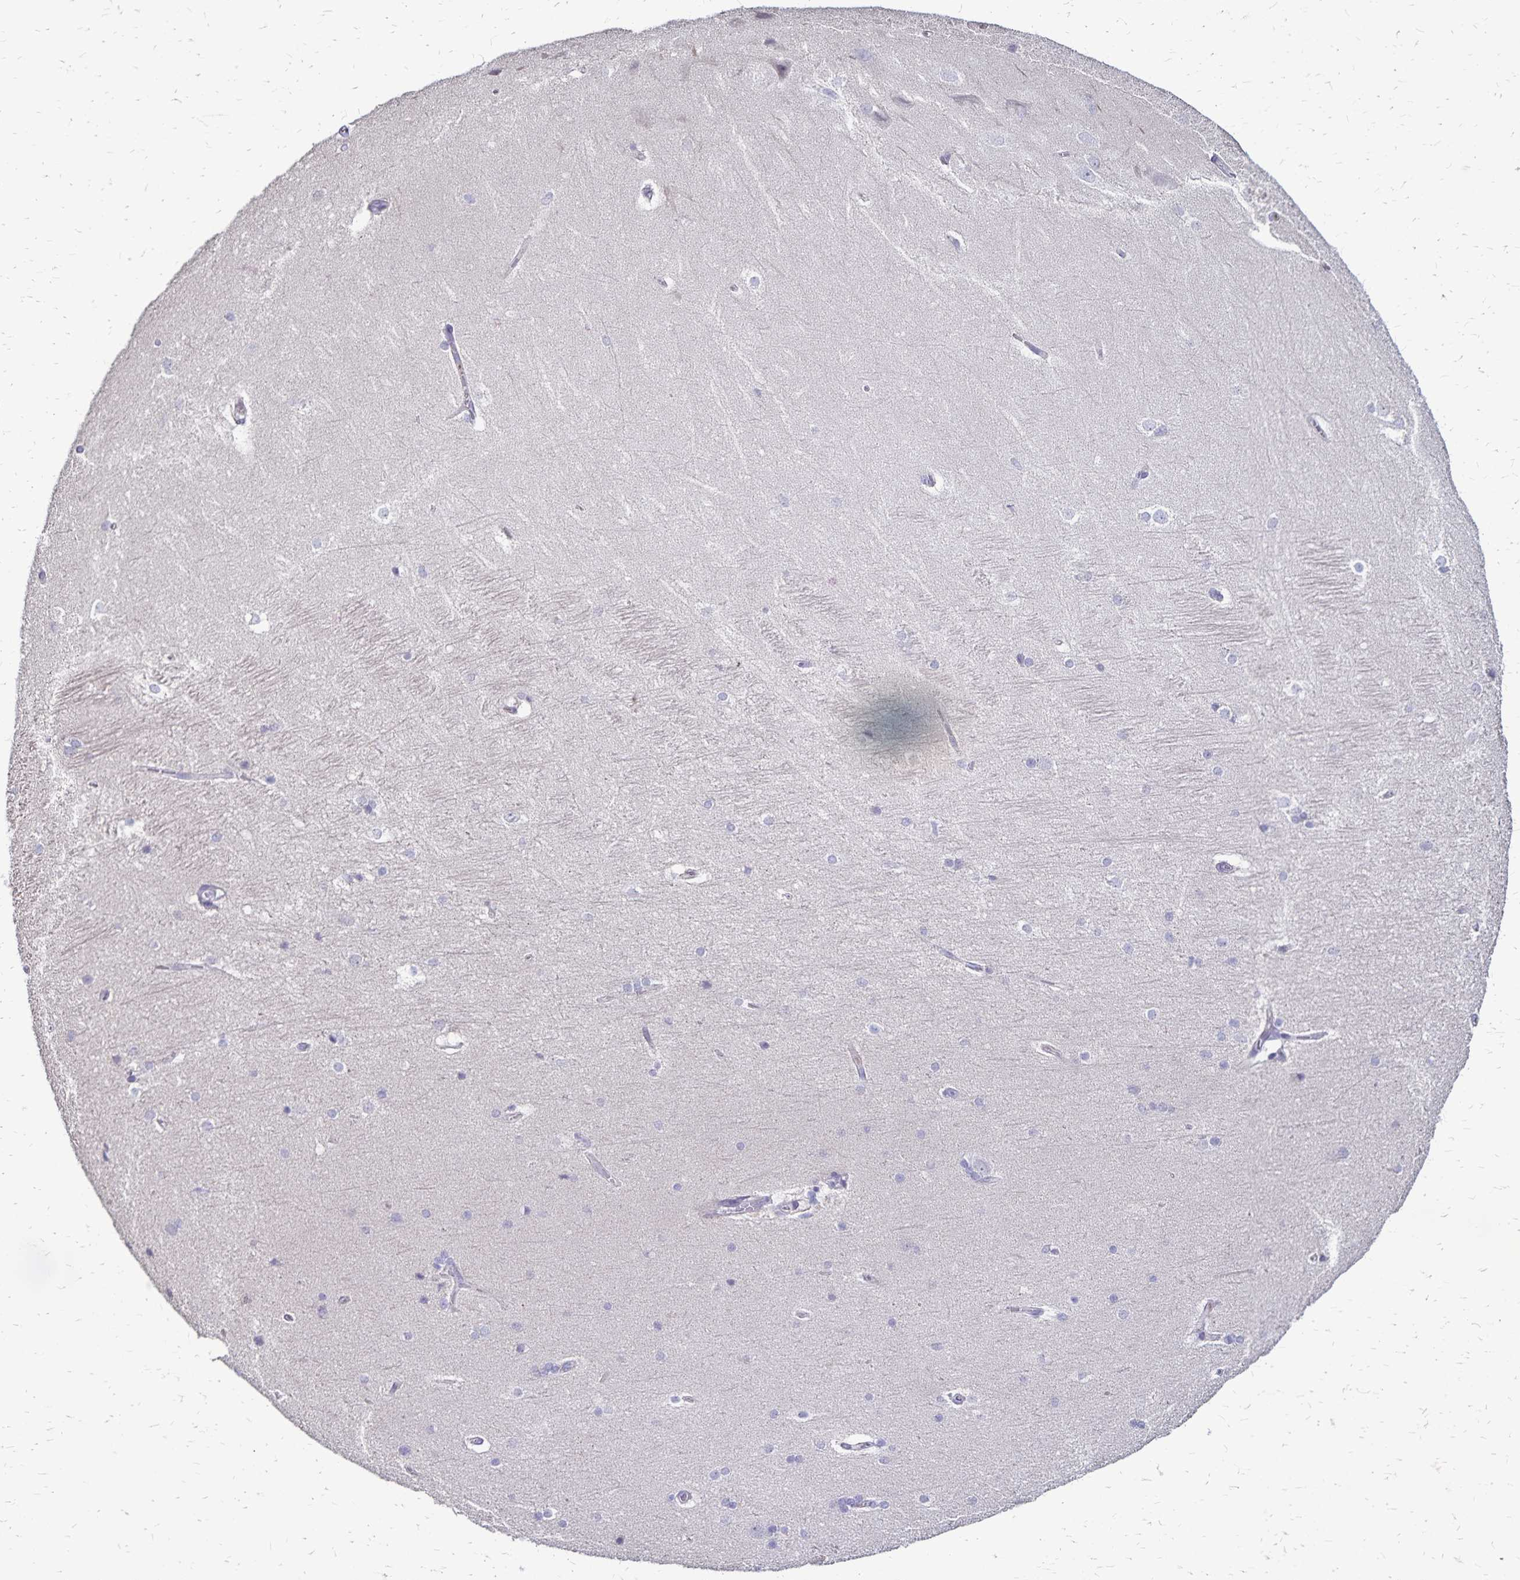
{"staining": {"intensity": "negative", "quantity": "none", "location": "none"}, "tissue": "hippocampus", "cell_type": "Glial cells", "image_type": "normal", "snomed": [{"axis": "morphology", "description": "Normal tissue, NOS"}, {"axis": "topography", "description": "Cerebral cortex"}, {"axis": "topography", "description": "Hippocampus"}], "caption": "The IHC image has no significant staining in glial cells of hippocampus.", "gene": "NAGPA", "patient": {"sex": "female", "age": 19}}